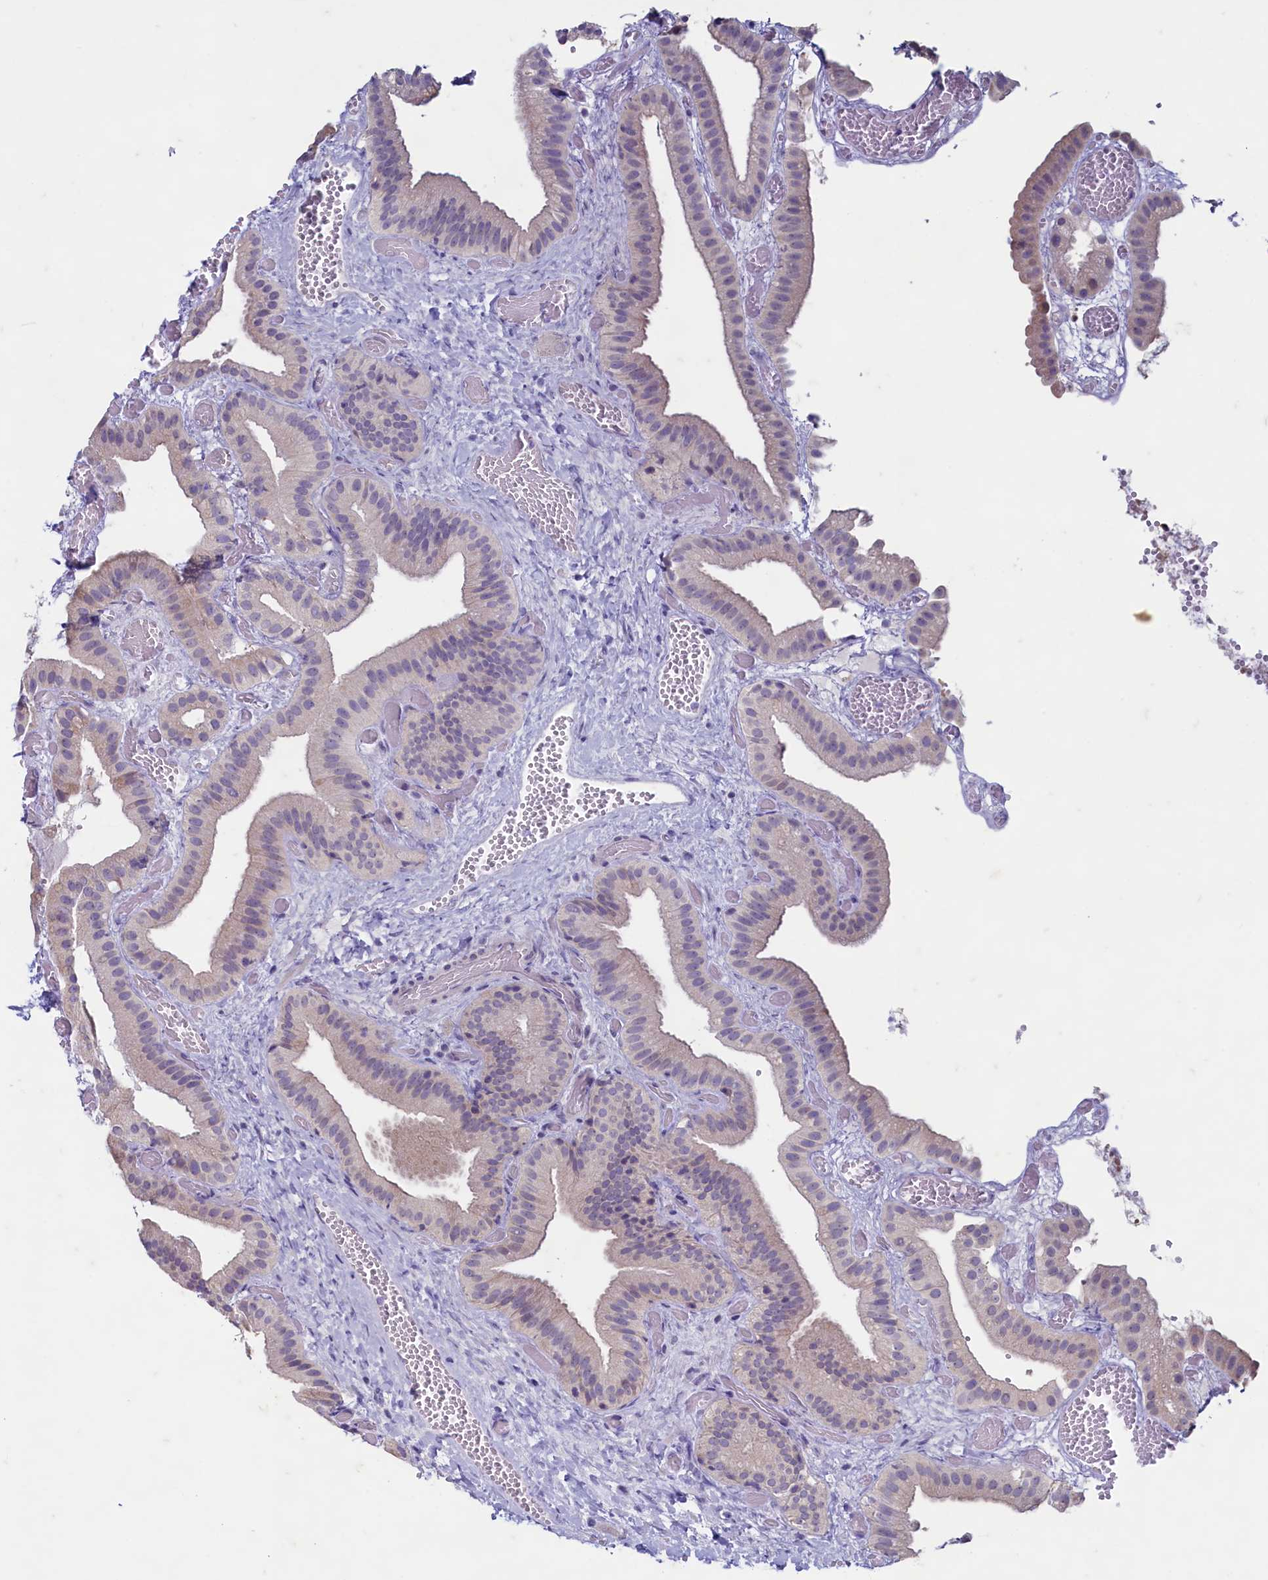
{"staining": {"intensity": "weak", "quantity": "<25%", "location": "cytoplasmic/membranous"}, "tissue": "gallbladder", "cell_type": "Glandular cells", "image_type": "normal", "snomed": [{"axis": "morphology", "description": "Normal tissue, NOS"}, {"axis": "topography", "description": "Gallbladder"}], "caption": "This is an immunohistochemistry (IHC) image of benign gallbladder. There is no expression in glandular cells.", "gene": "MAP1LC3A", "patient": {"sex": "female", "age": 64}}